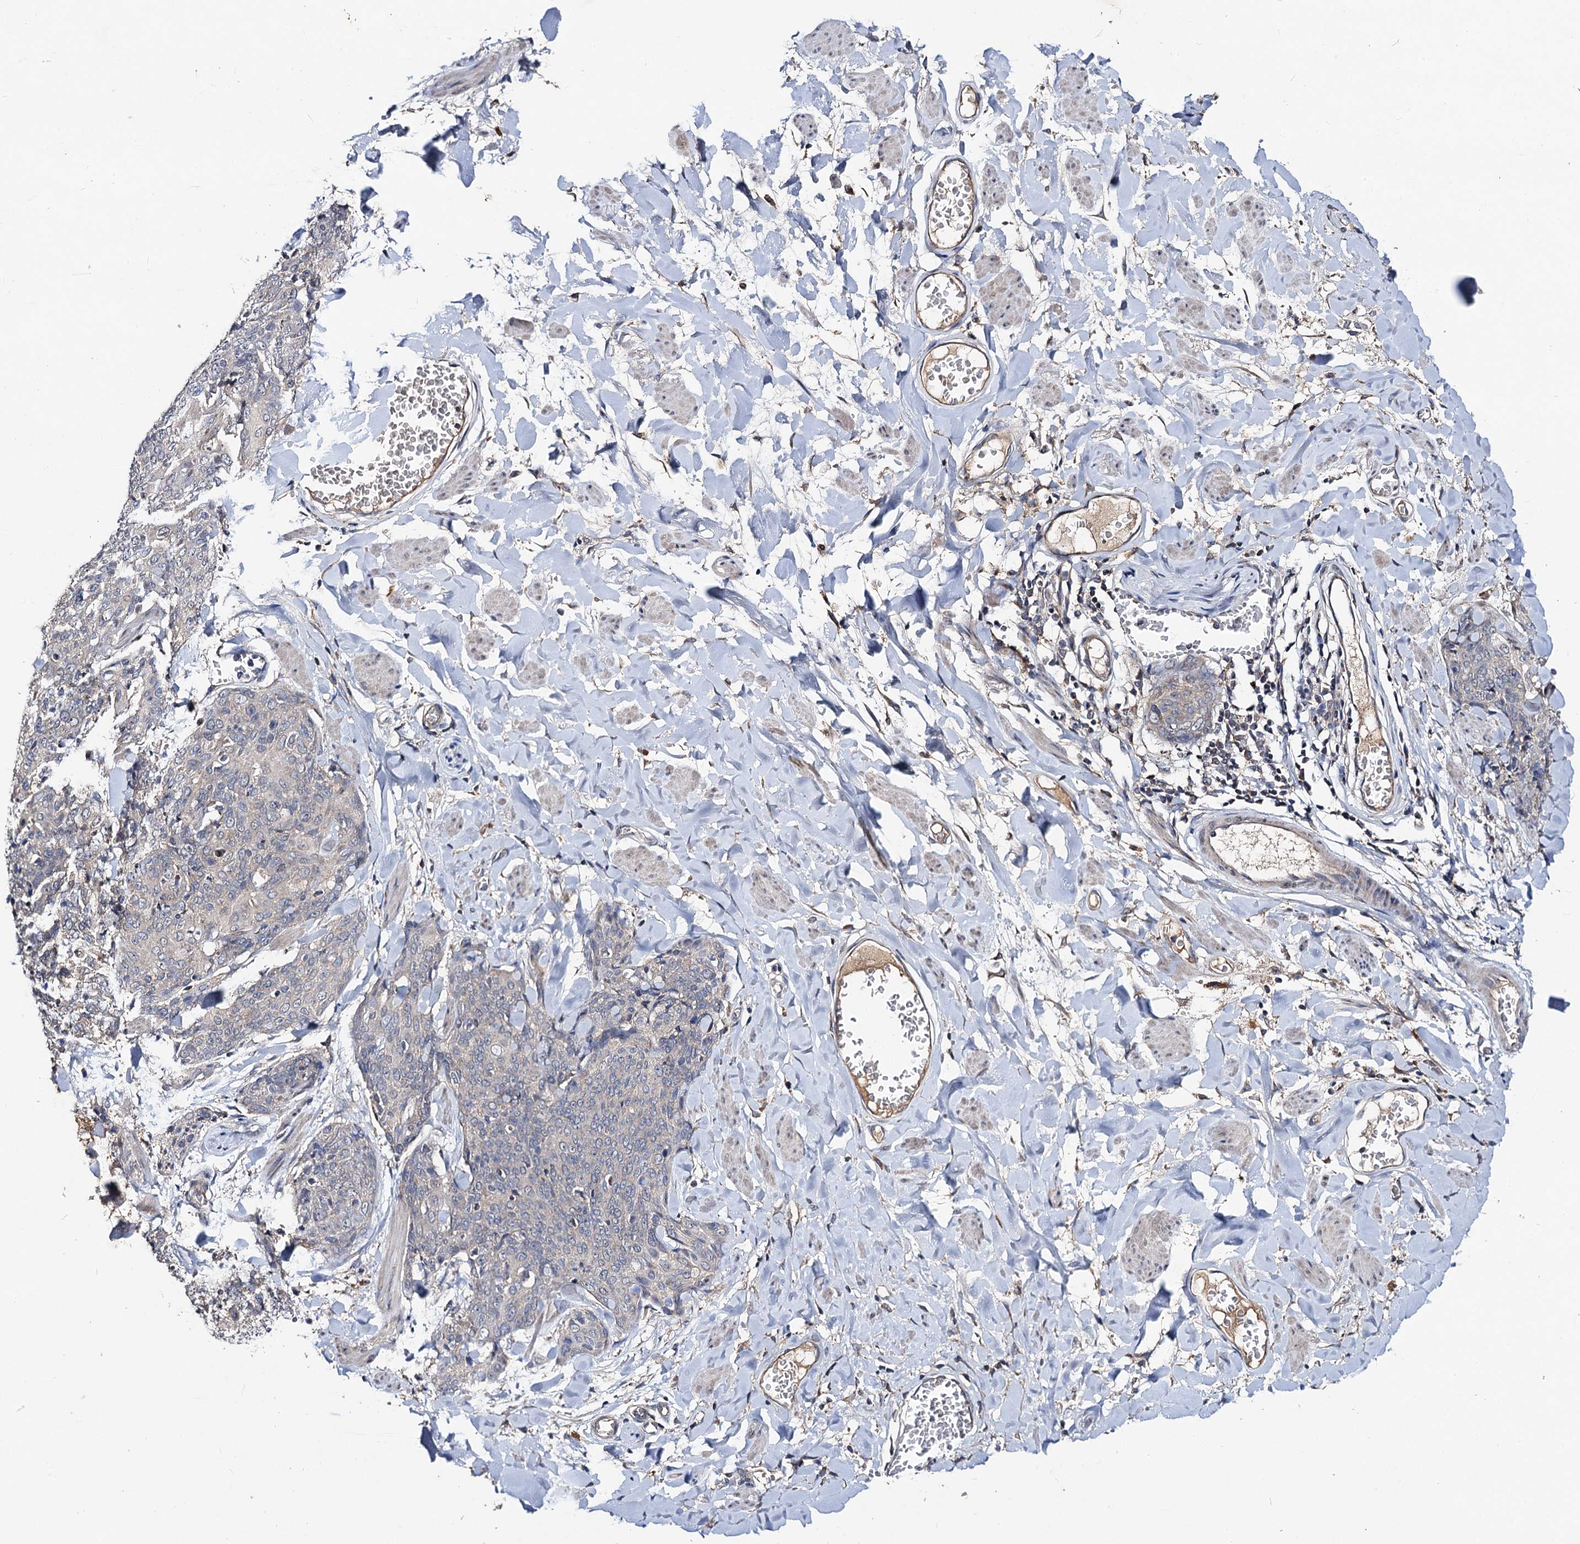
{"staining": {"intensity": "negative", "quantity": "none", "location": "none"}, "tissue": "skin cancer", "cell_type": "Tumor cells", "image_type": "cancer", "snomed": [{"axis": "morphology", "description": "Squamous cell carcinoma, NOS"}, {"axis": "topography", "description": "Skin"}, {"axis": "topography", "description": "Vulva"}], "caption": "A micrograph of human squamous cell carcinoma (skin) is negative for staining in tumor cells.", "gene": "VPS37D", "patient": {"sex": "female", "age": 85}}